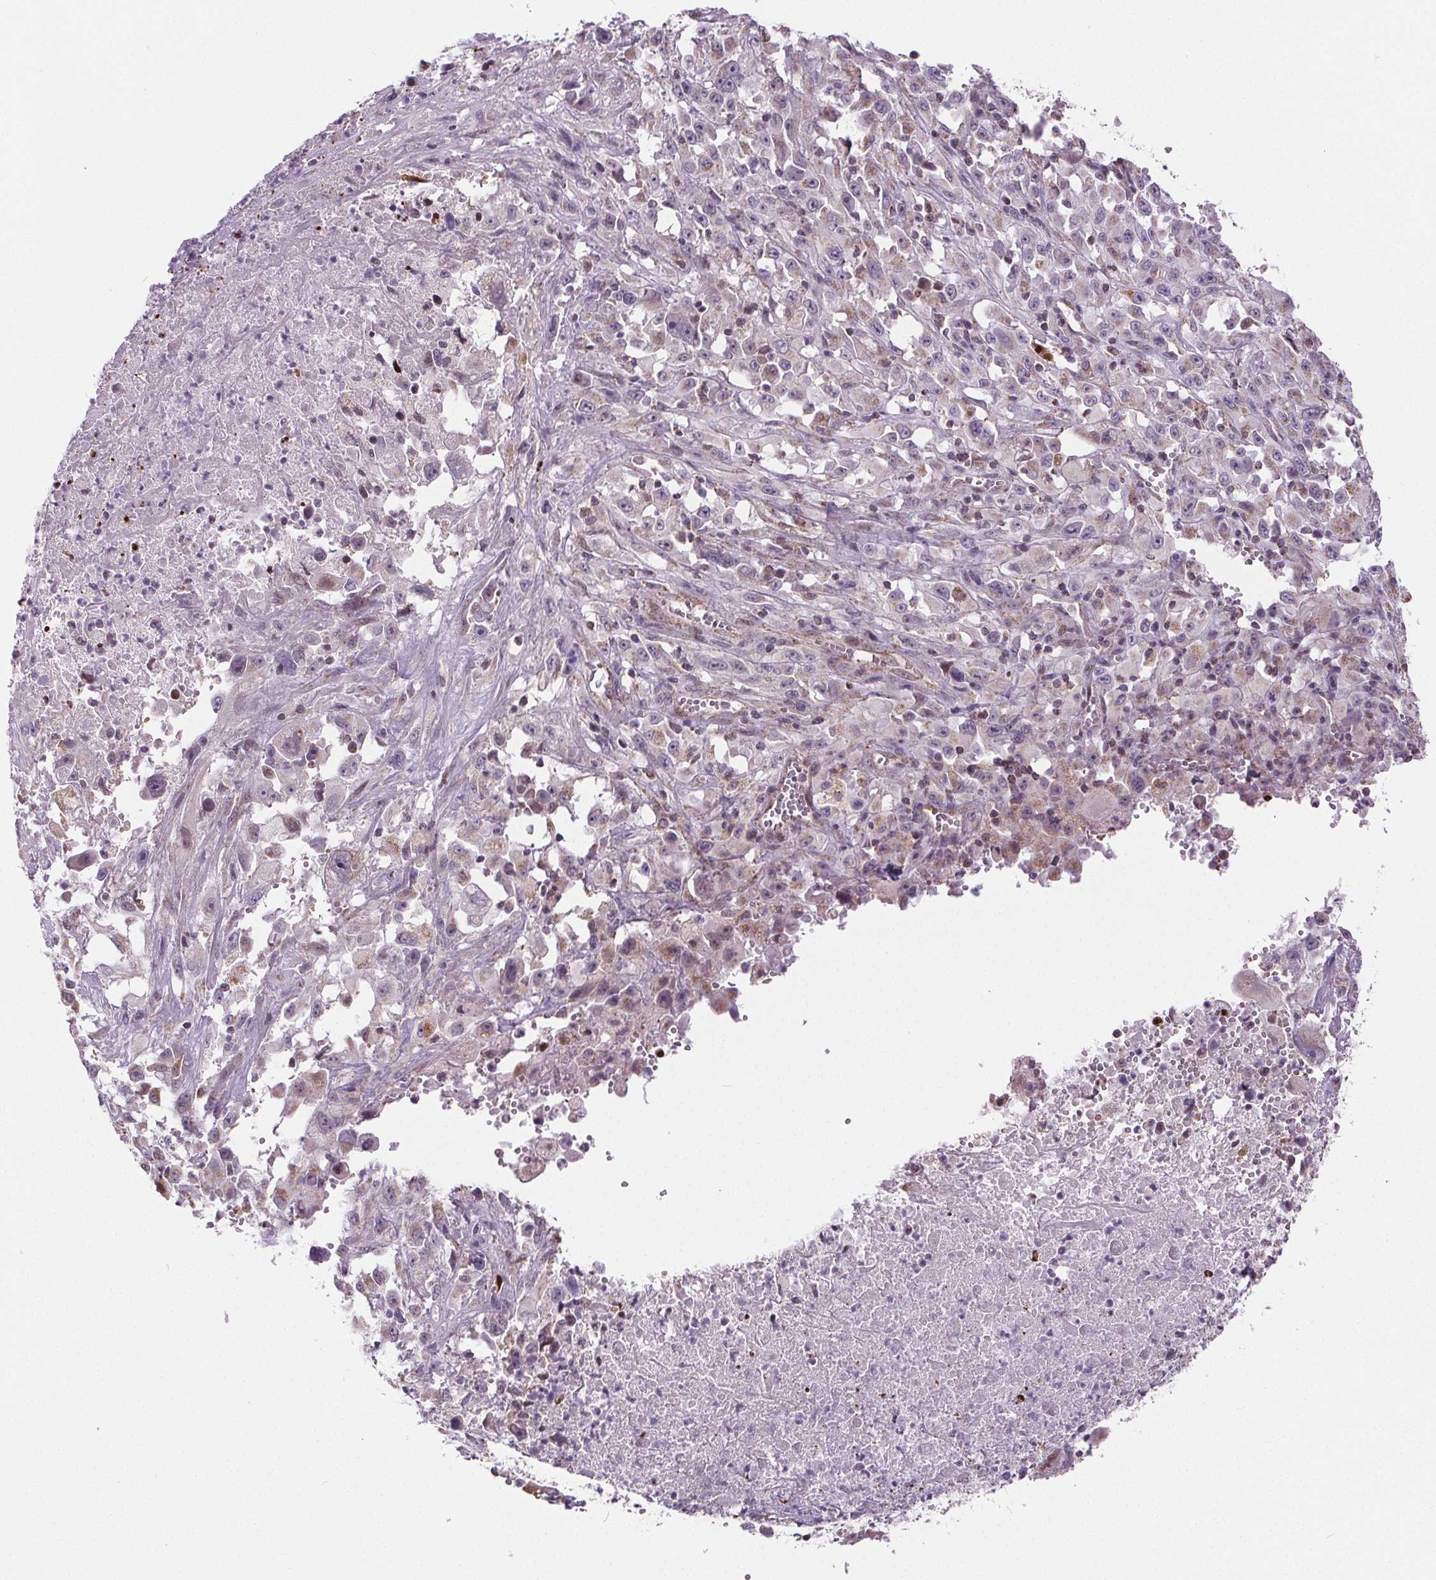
{"staining": {"intensity": "weak", "quantity": "25%-75%", "location": "cytoplasmic/membranous"}, "tissue": "melanoma", "cell_type": "Tumor cells", "image_type": "cancer", "snomed": [{"axis": "morphology", "description": "Malignant melanoma, Metastatic site"}, {"axis": "topography", "description": "Soft tissue"}], "caption": "IHC image of neoplastic tissue: malignant melanoma (metastatic site) stained using immunohistochemistry exhibits low levels of weak protein expression localized specifically in the cytoplasmic/membranous of tumor cells, appearing as a cytoplasmic/membranous brown color.", "gene": "SUCLA2", "patient": {"sex": "male", "age": 50}}